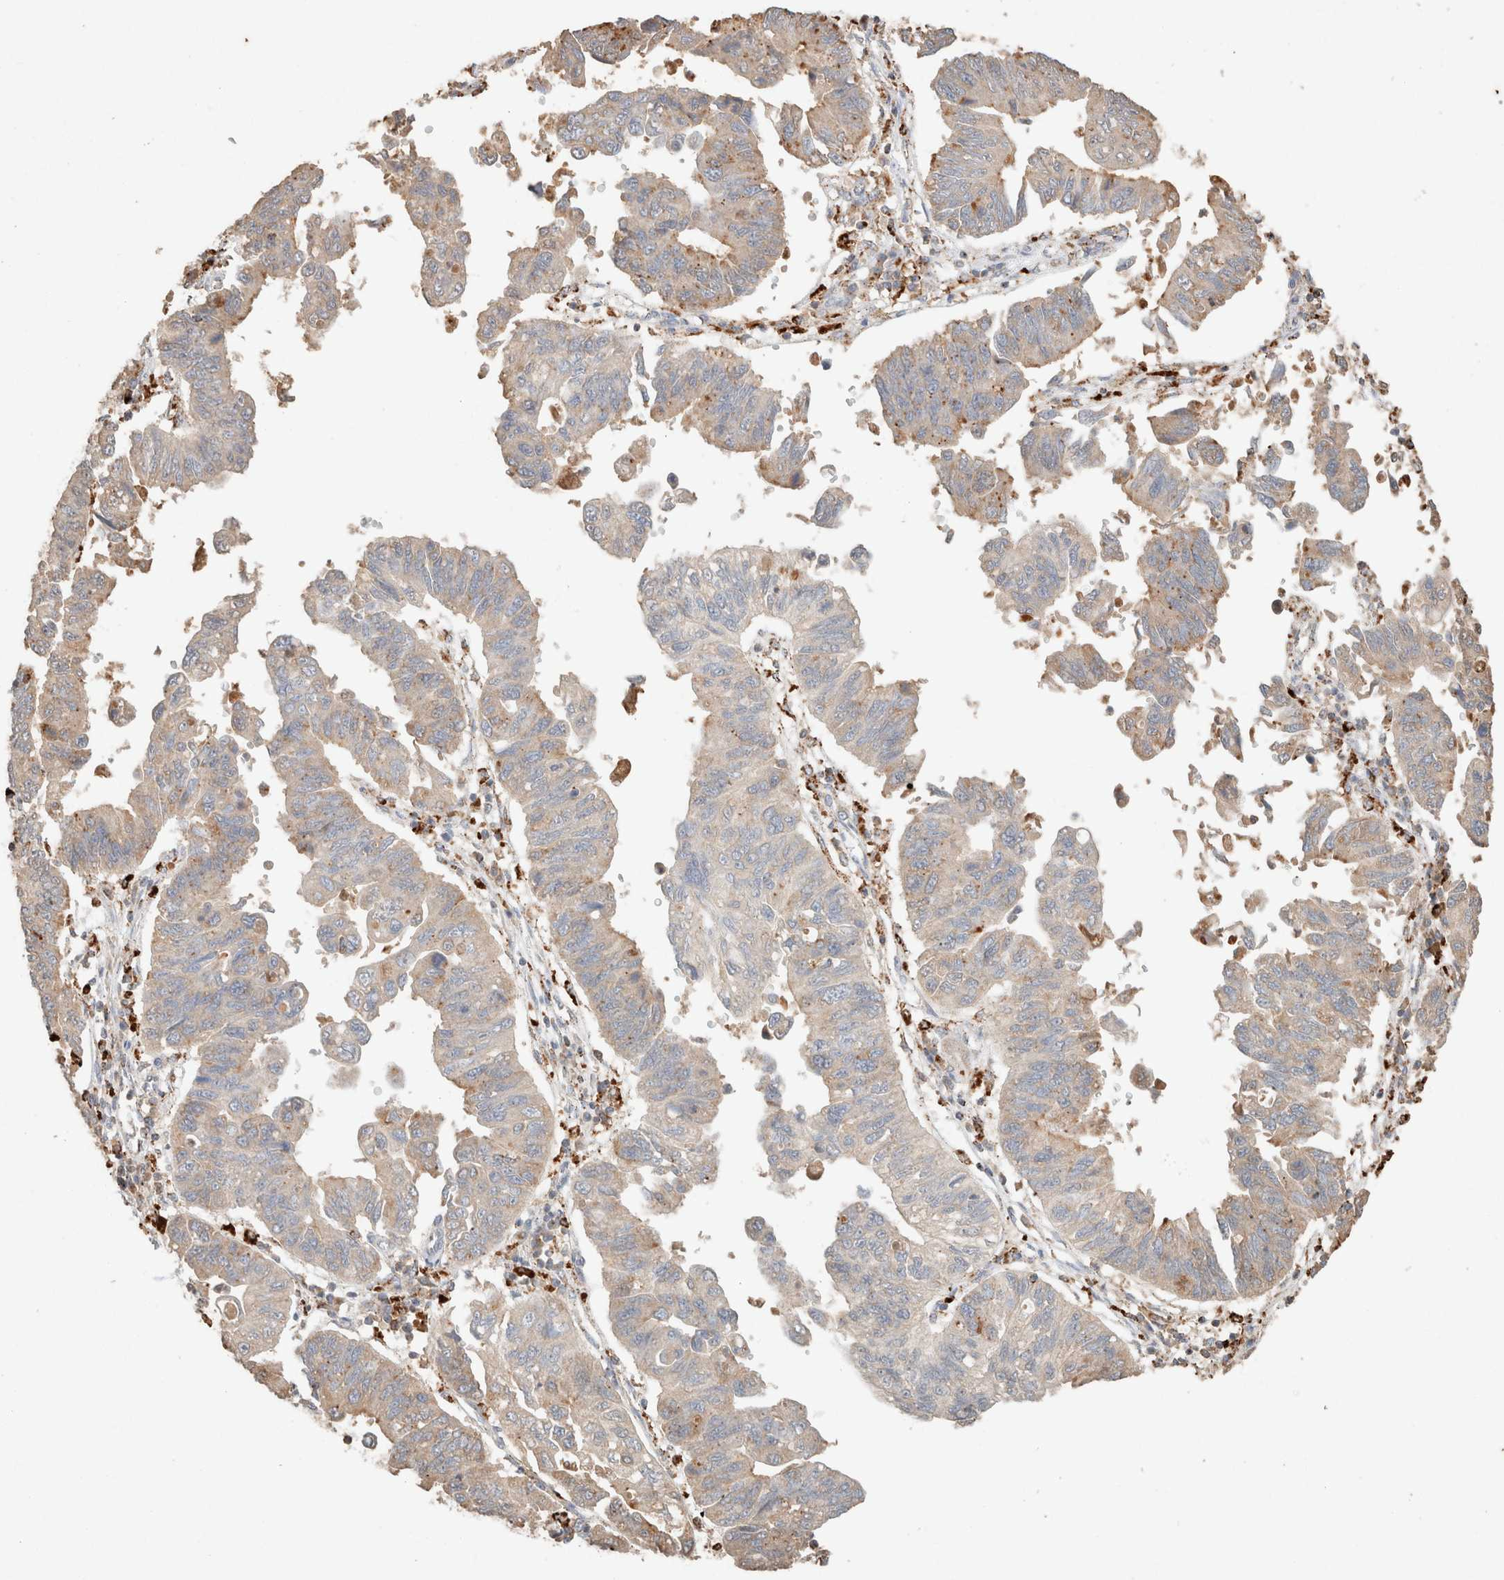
{"staining": {"intensity": "weak", "quantity": "25%-75%", "location": "cytoplasmic/membranous"}, "tissue": "stomach cancer", "cell_type": "Tumor cells", "image_type": "cancer", "snomed": [{"axis": "morphology", "description": "Adenocarcinoma, NOS"}, {"axis": "topography", "description": "Stomach"}], "caption": "This is an image of IHC staining of stomach adenocarcinoma, which shows weak staining in the cytoplasmic/membranous of tumor cells.", "gene": "CTSC", "patient": {"sex": "male", "age": 59}}